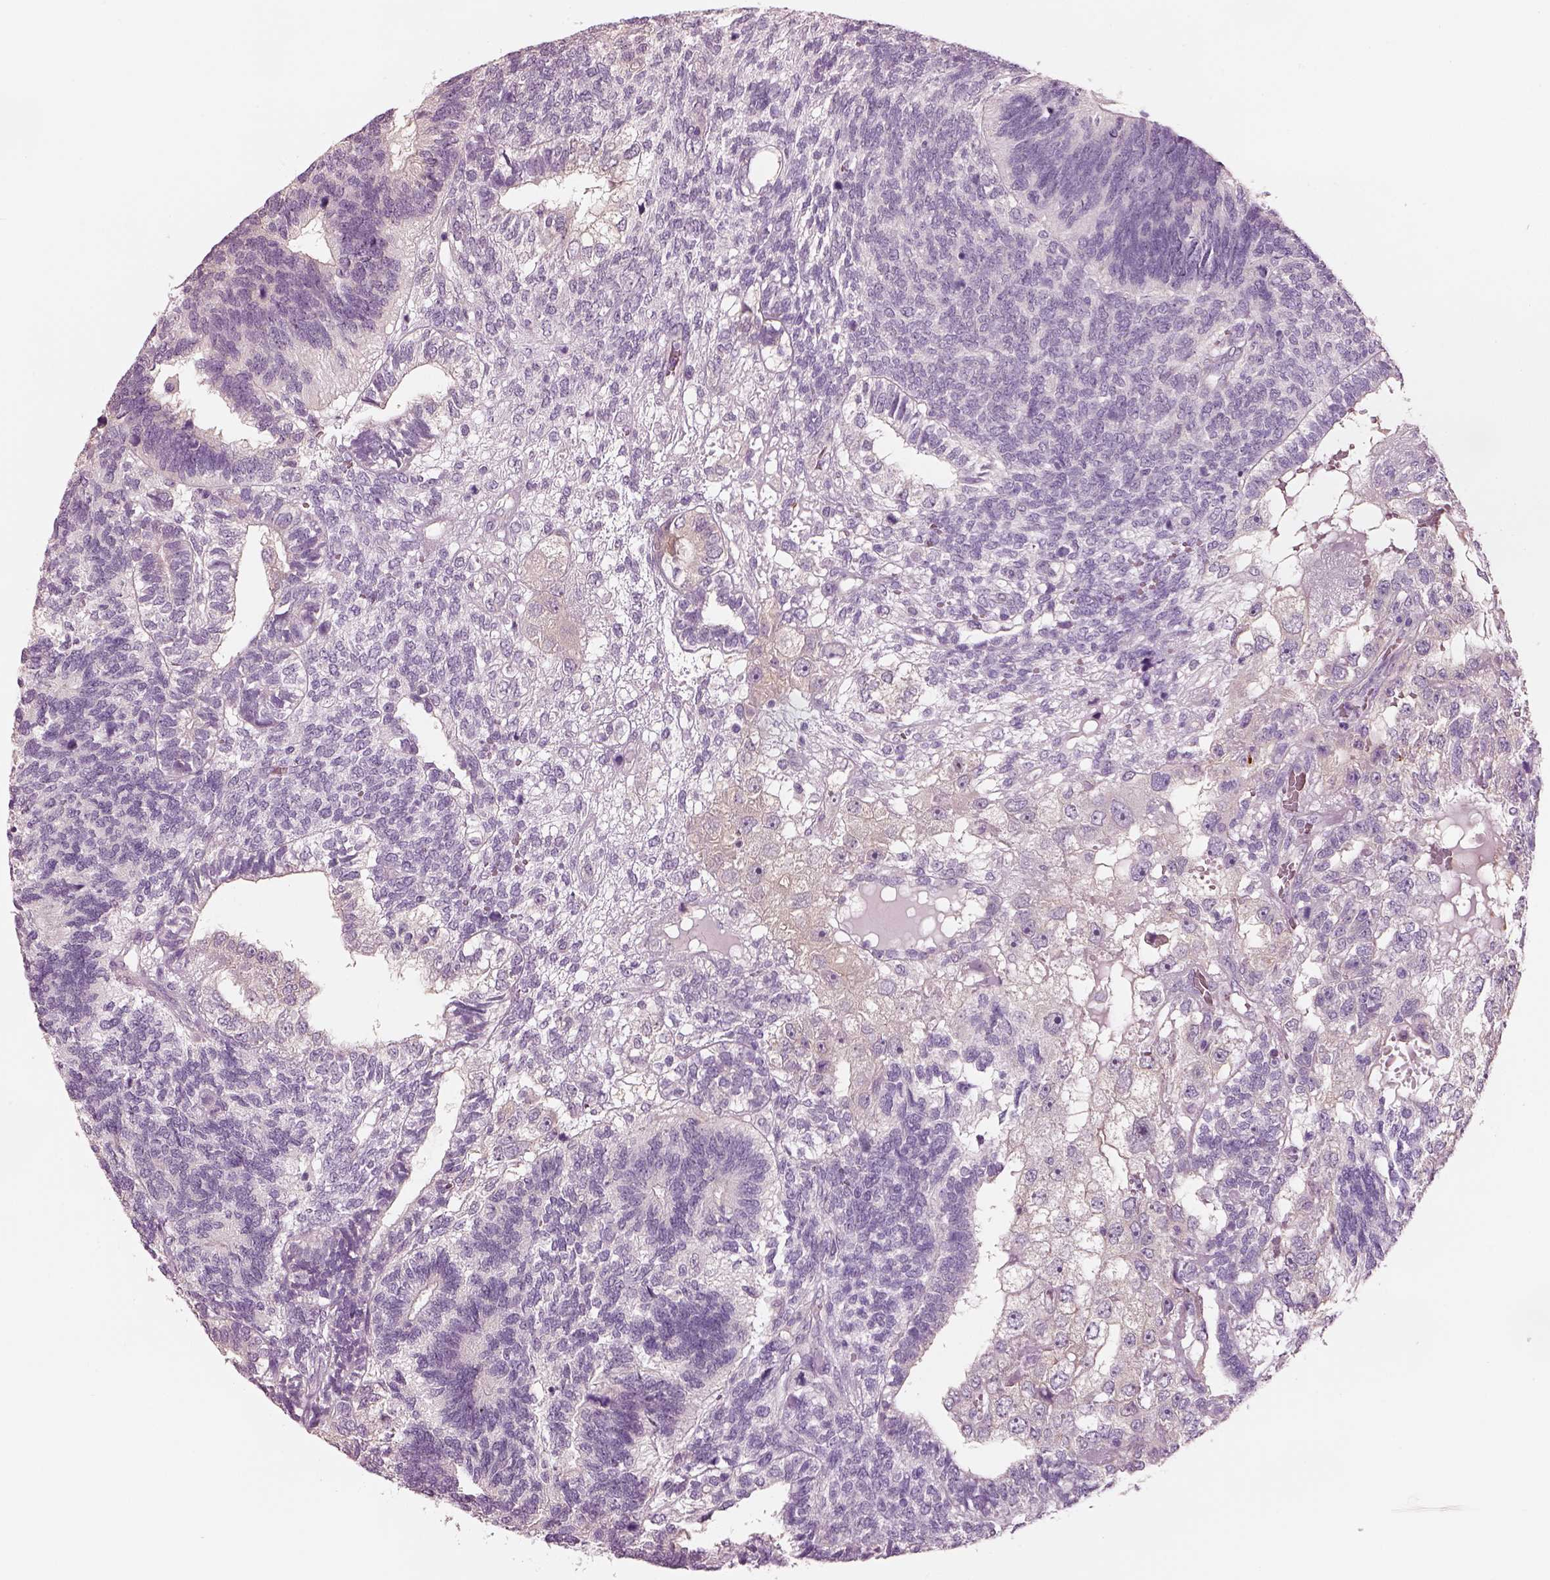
{"staining": {"intensity": "negative", "quantity": "none", "location": "none"}, "tissue": "testis cancer", "cell_type": "Tumor cells", "image_type": "cancer", "snomed": [{"axis": "morphology", "description": "Seminoma, NOS"}, {"axis": "morphology", "description": "Carcinoma, Embryonal, NOS"}, {"axis": "topography", "description": "Testis"}], "caption": "Tumor cells show no significant protein positivity in testis cancer (embryonal carcinoma).", "gene": "ELSPBP1", "patient": {"sex": "male", "age": 41}}